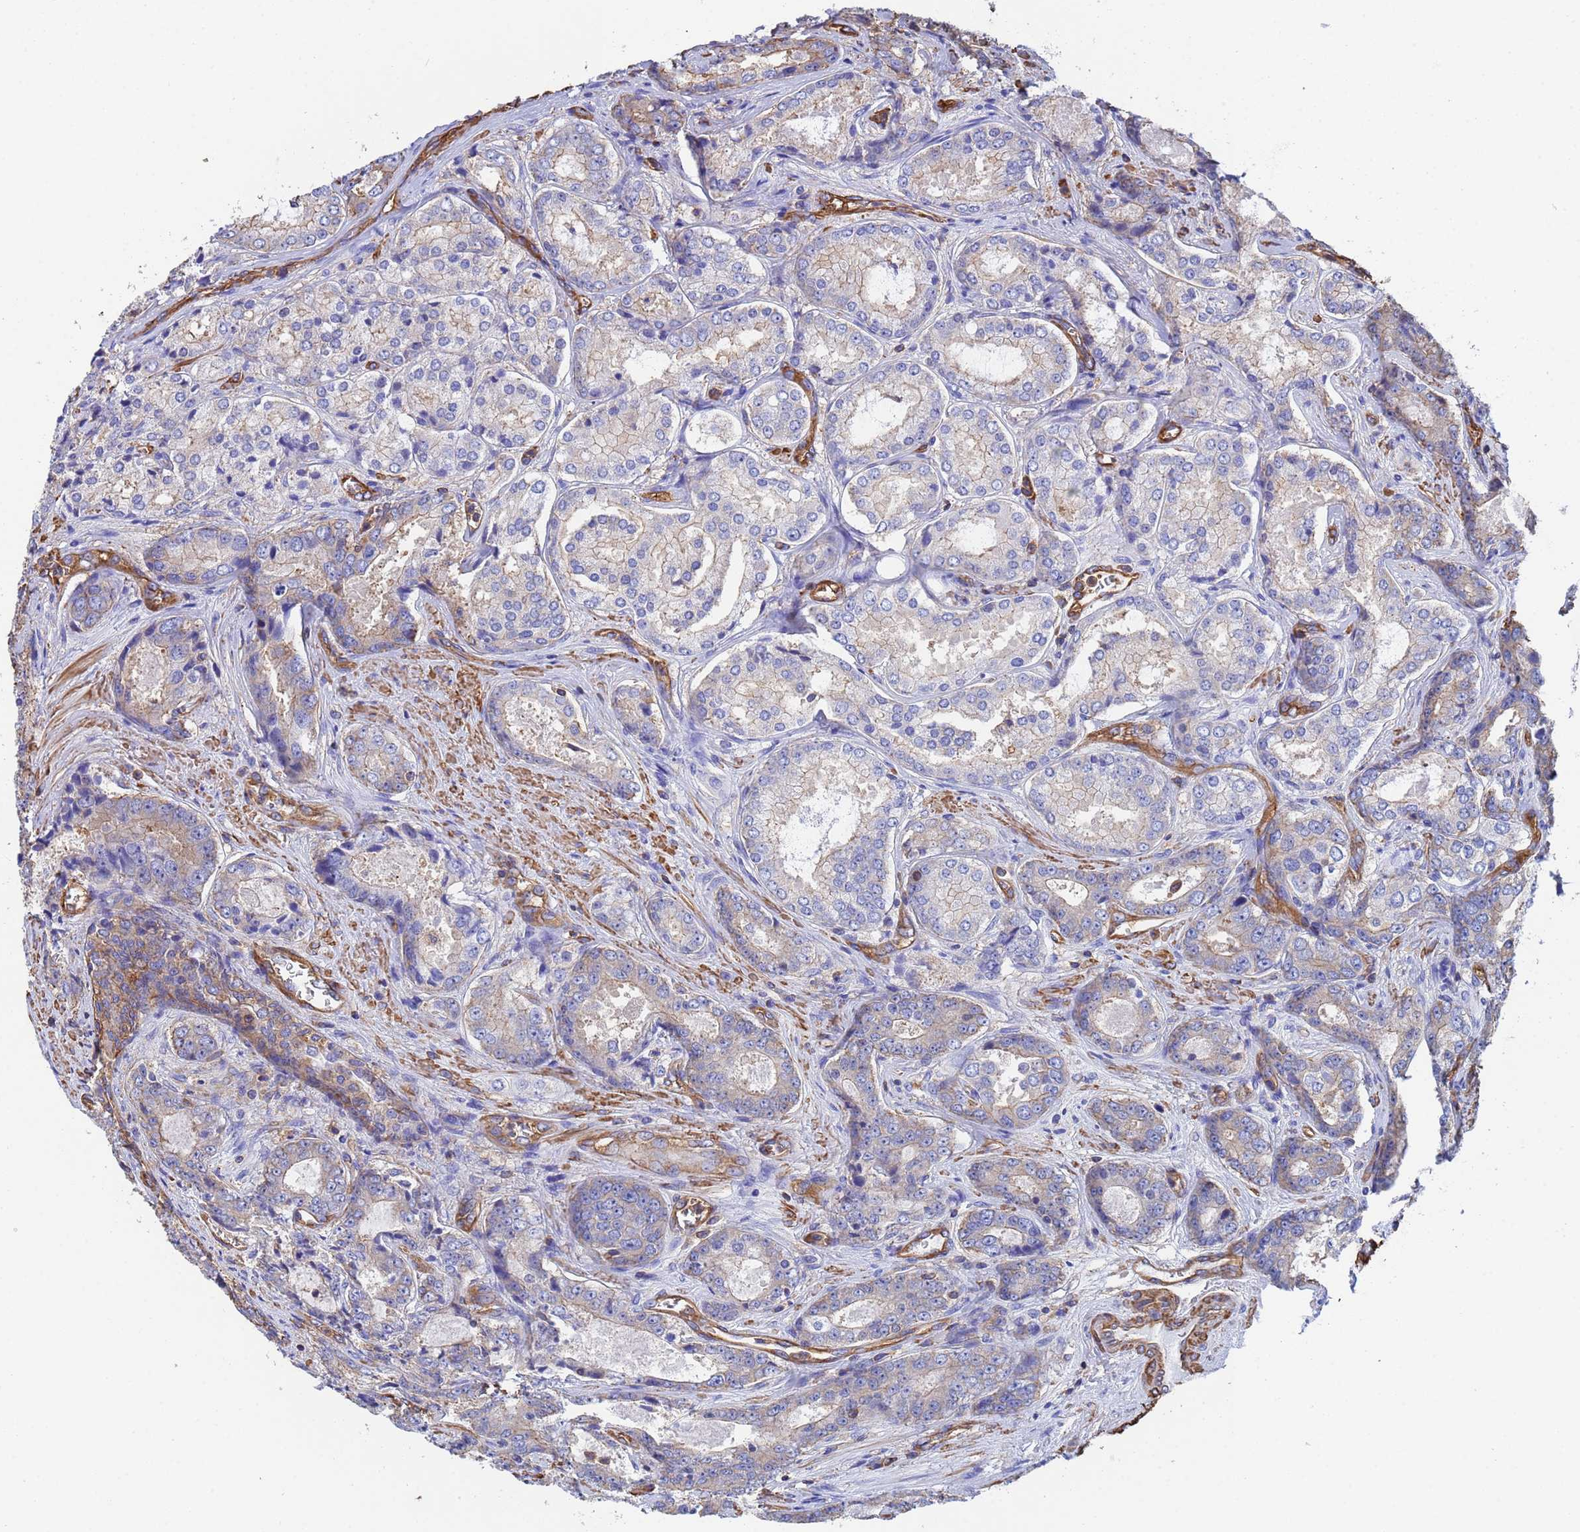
{"staining": {"intensity": "weak", "quantity": "<25%", "location": "cytoplasmic/membranous"}, "tissue": "prostate cancer", "cell_type": "Tumor cells", "image_type": "cancer", "snomed": [{"axis": "morphology", "description": "Adenocarcinoma, Low grade"}, {"axis": "topography", "description": "Prostate"}], "caption": "Tumor cells show no significant protein expression in prostate cancer (low-grade adenocarcinoma). (DAB immunohistochemistry (IHC), high magnification).", "gene": "MYL12A", "patient": {"sex": "male", "age": 68}}